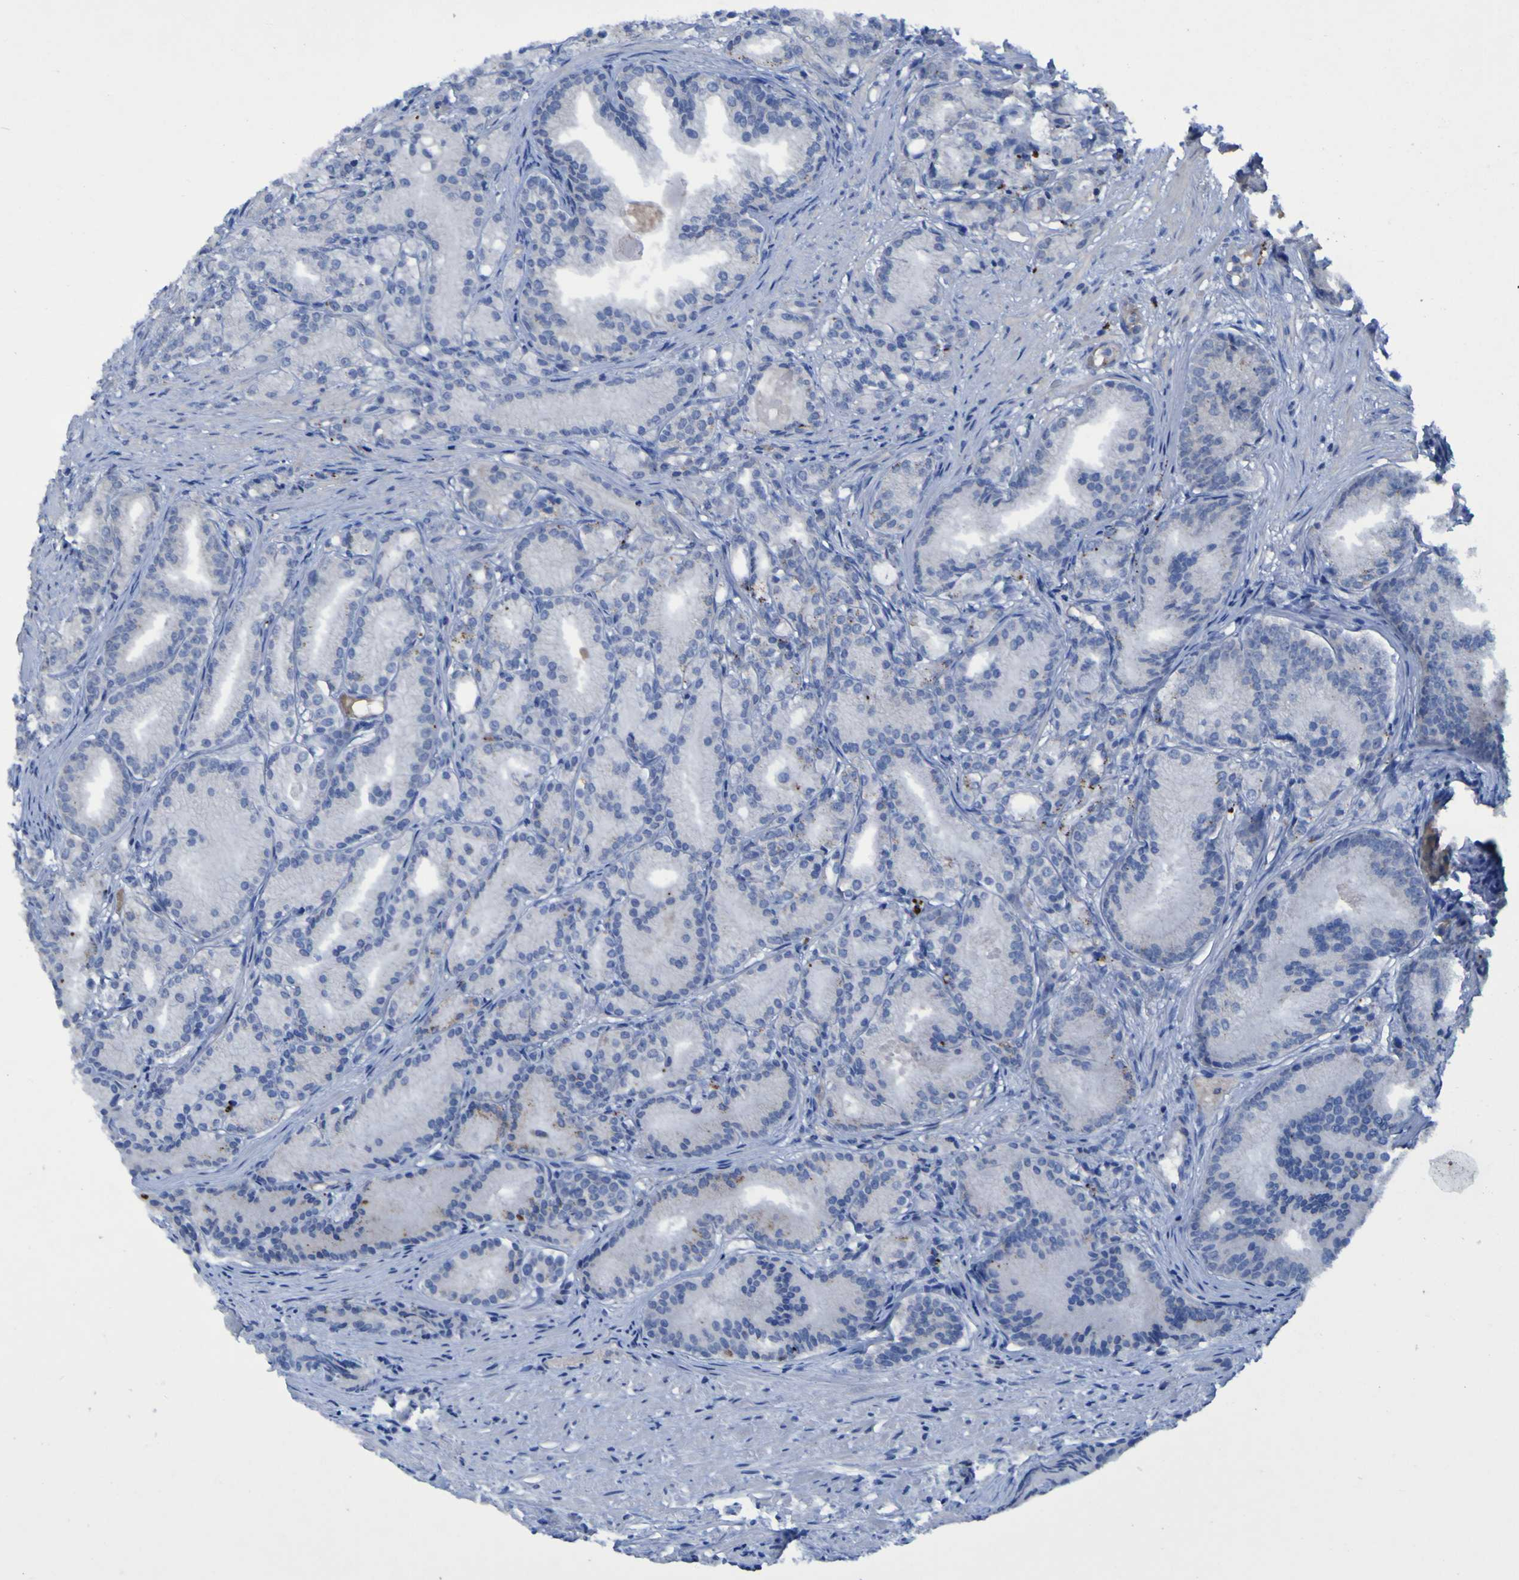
{"staining": {"intensity": "negative", "quantity": "none", "location": "none"}, "tissue": "prostate cancer", "cell_type": "Tumor cells", "image_type": "cancer", "snomed": [{"axis": "morphology", "description": "Adenocarcinoma, Low grade"}, {"axis": "topography", "description": "Prostate"}], "caption": "Immunohistochemistry (IHC) of human prostate adenocarcinoma (low-grade) exhibits no positivity in tumor cells.", "gene": "SGK2", "patient": {"sex": "male", "age": 72}}